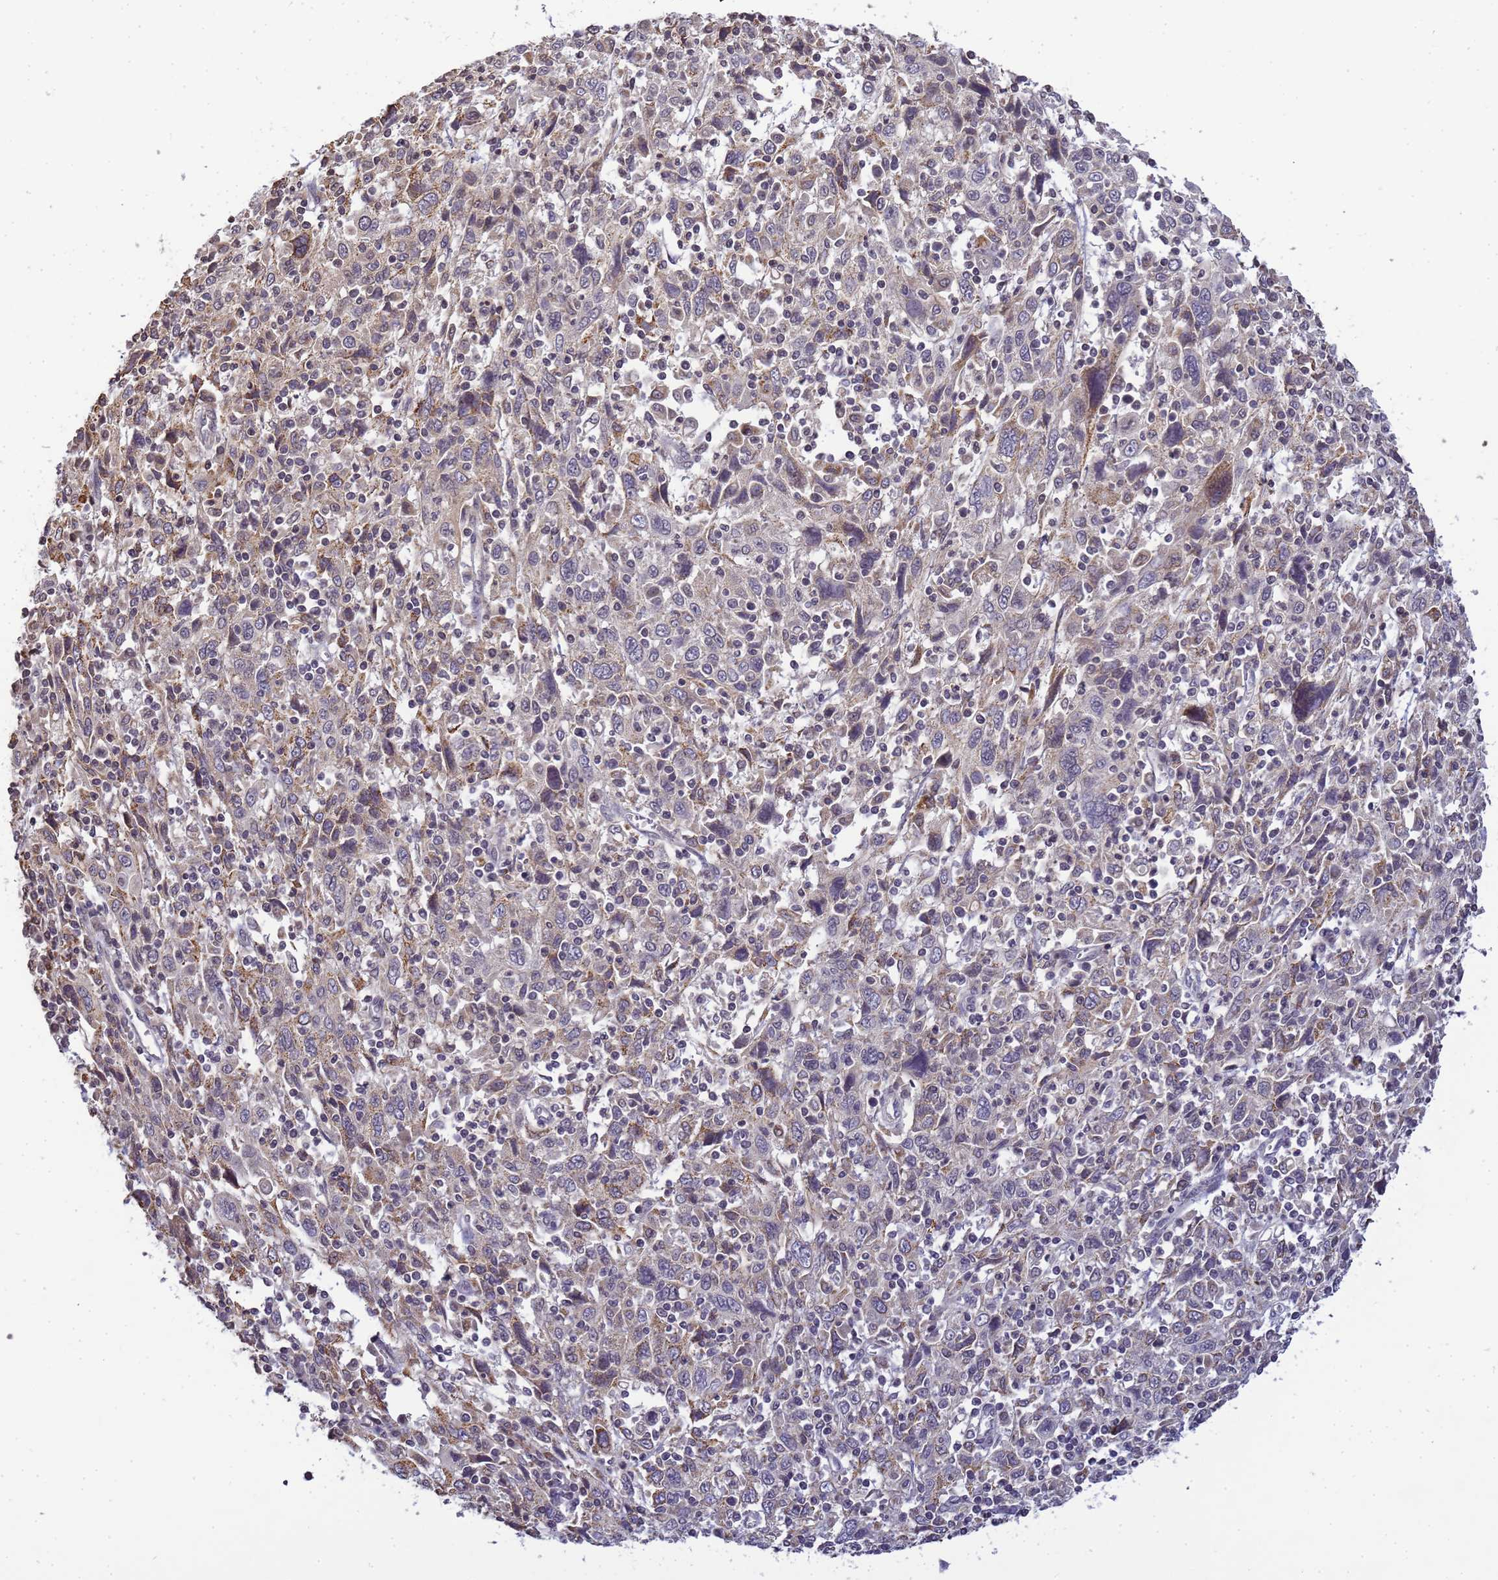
{"staining": {"intensity": "negative", "quantity": "none", "location": "none"}, "tissue": "cervical cancer", "cell_type": "Tumor cells", "image_type": "cancer", "snomed": [{"axis": "morphology", "description": "Squamous cell carcinoma, NOS"}, {"axis": "topography", "description": "Cervix"}], "caption": "Photomicrograph shows no significant protein staining in tumor cells of squamous cell carcinoma (cervical).", "gene": "MYL7", "patient": {"sex": "female", "age": 46}}